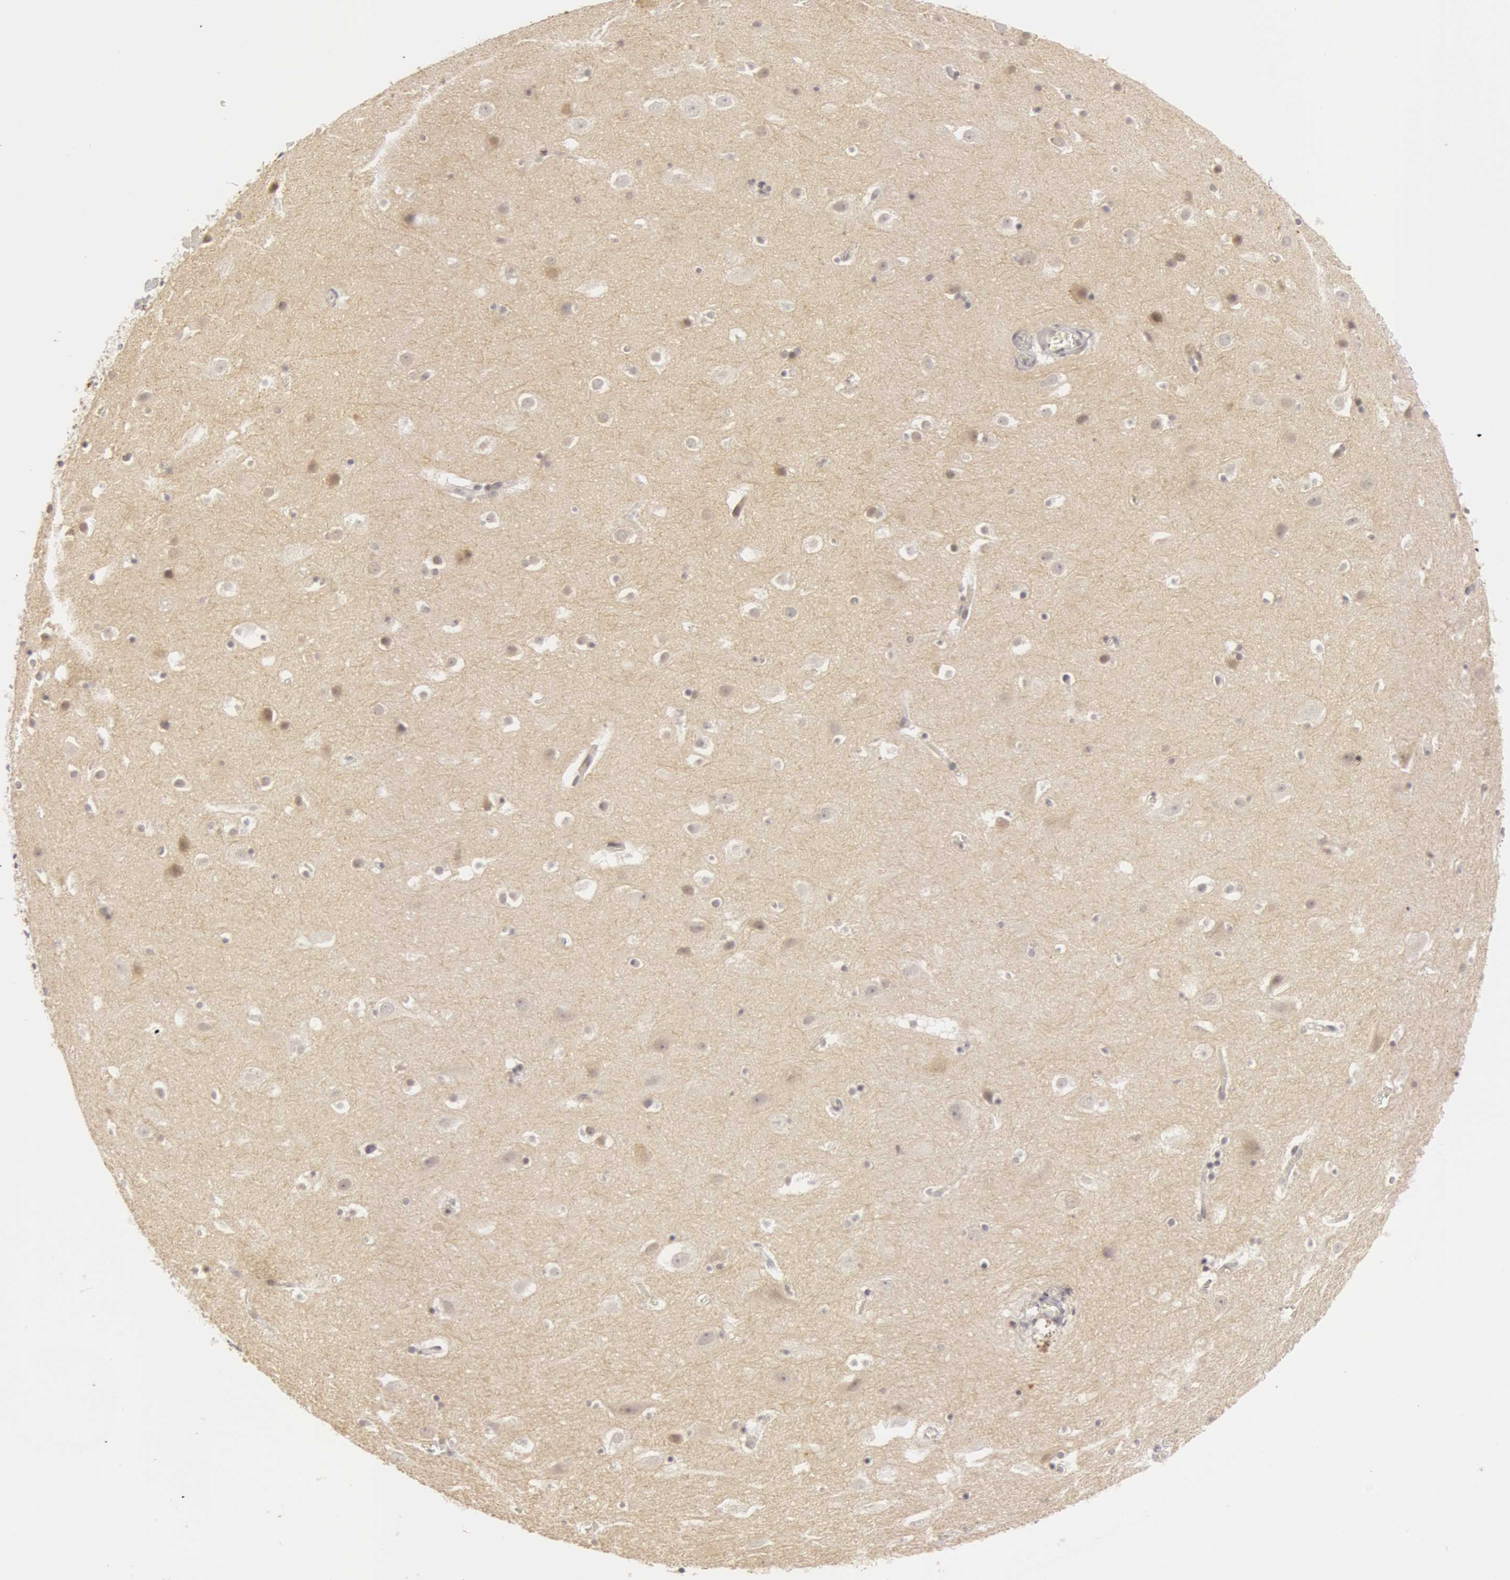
{"staining": {"intensity": "negative", "quantity": "none", "location": "none"}, "tissue": "hippocampus", "cell_type": "Glial cells", "image_type": "normal", "snomed": [{"axis": "morphology", "description": "Normal tissue, NOS"}, {"axis": "topography", "description": "Hippocampus"}], "caption": "A high-resolution micrograph shows IHC staining of normal hippocampus, which shows no significant staining in glial cells. (DAB (3,3'-diaminobenzidine) immunohistochemistry with hematoxylin counter stain).", "gene": "OASL", "patient": {"sex": "male", "age": 45}}